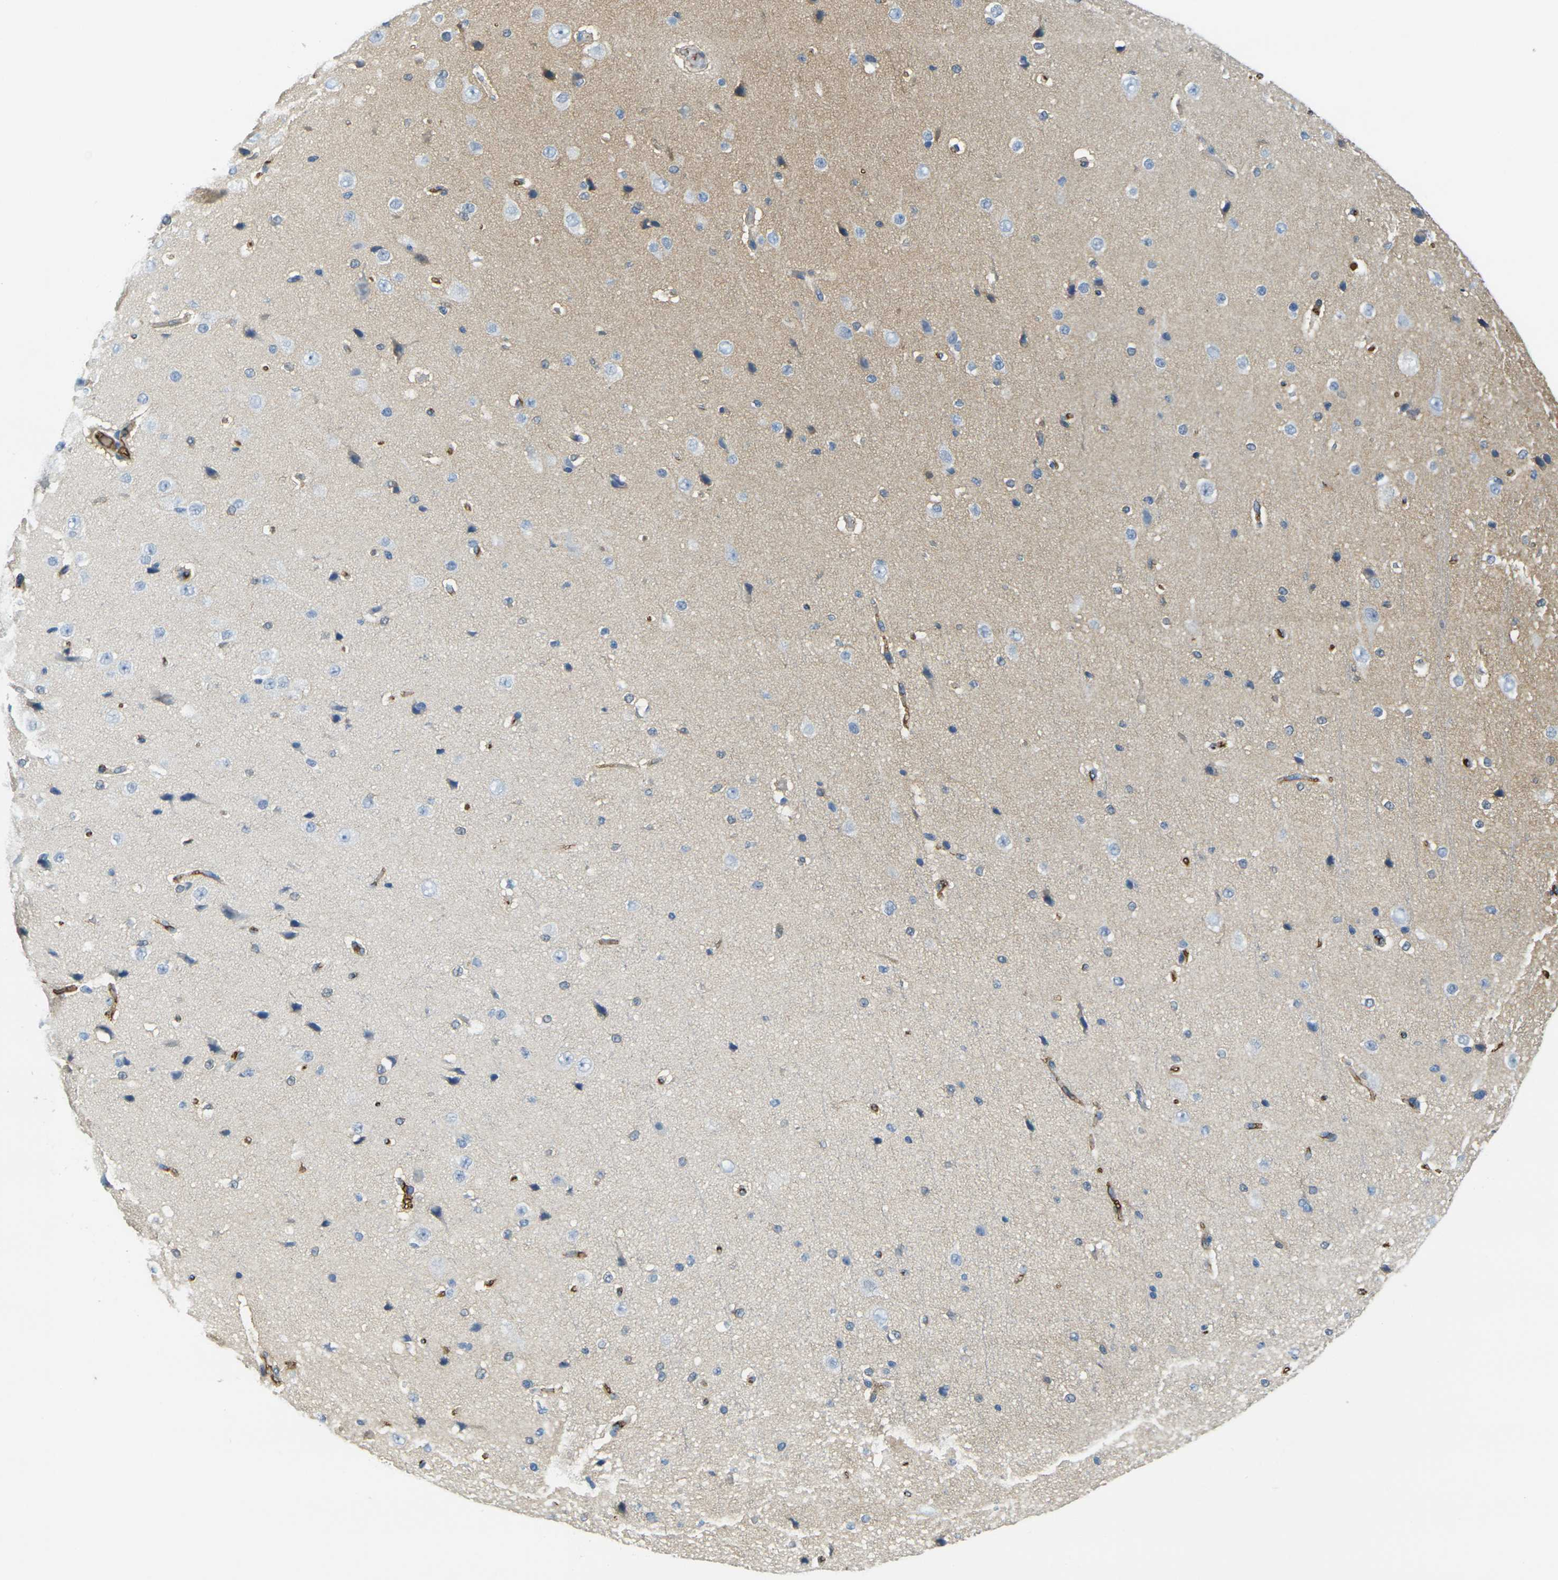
{"staining": {"intensity": "negative", "quantity": "none", "location": "none"}, "tissue": "cerebral cortex", "cell_type": "Endothelial cells", "image_type": "normal", "snomed": [{"axis": "morphology", "description": "Normal tissue, NOS"}, {"axis": "morphology", "description": "Developmental malformation"}, {"axis": "topography", "description": "Cerebral cortex"}], "caption": "IHC histopathology image of unremarkable cerebral cortex: cerebral cortex stained with DAB shows no significant protein positivity in endothelial cells. (Stains: DAB (3,3'-diaminobenzidine) immunohistochemistry (IHC) with hematoxylin counter stain, Microscopy: brightfield microscopy at high magnification).", "gene": "PLCD1", "patient": {"sex": "female", "age": 30}}